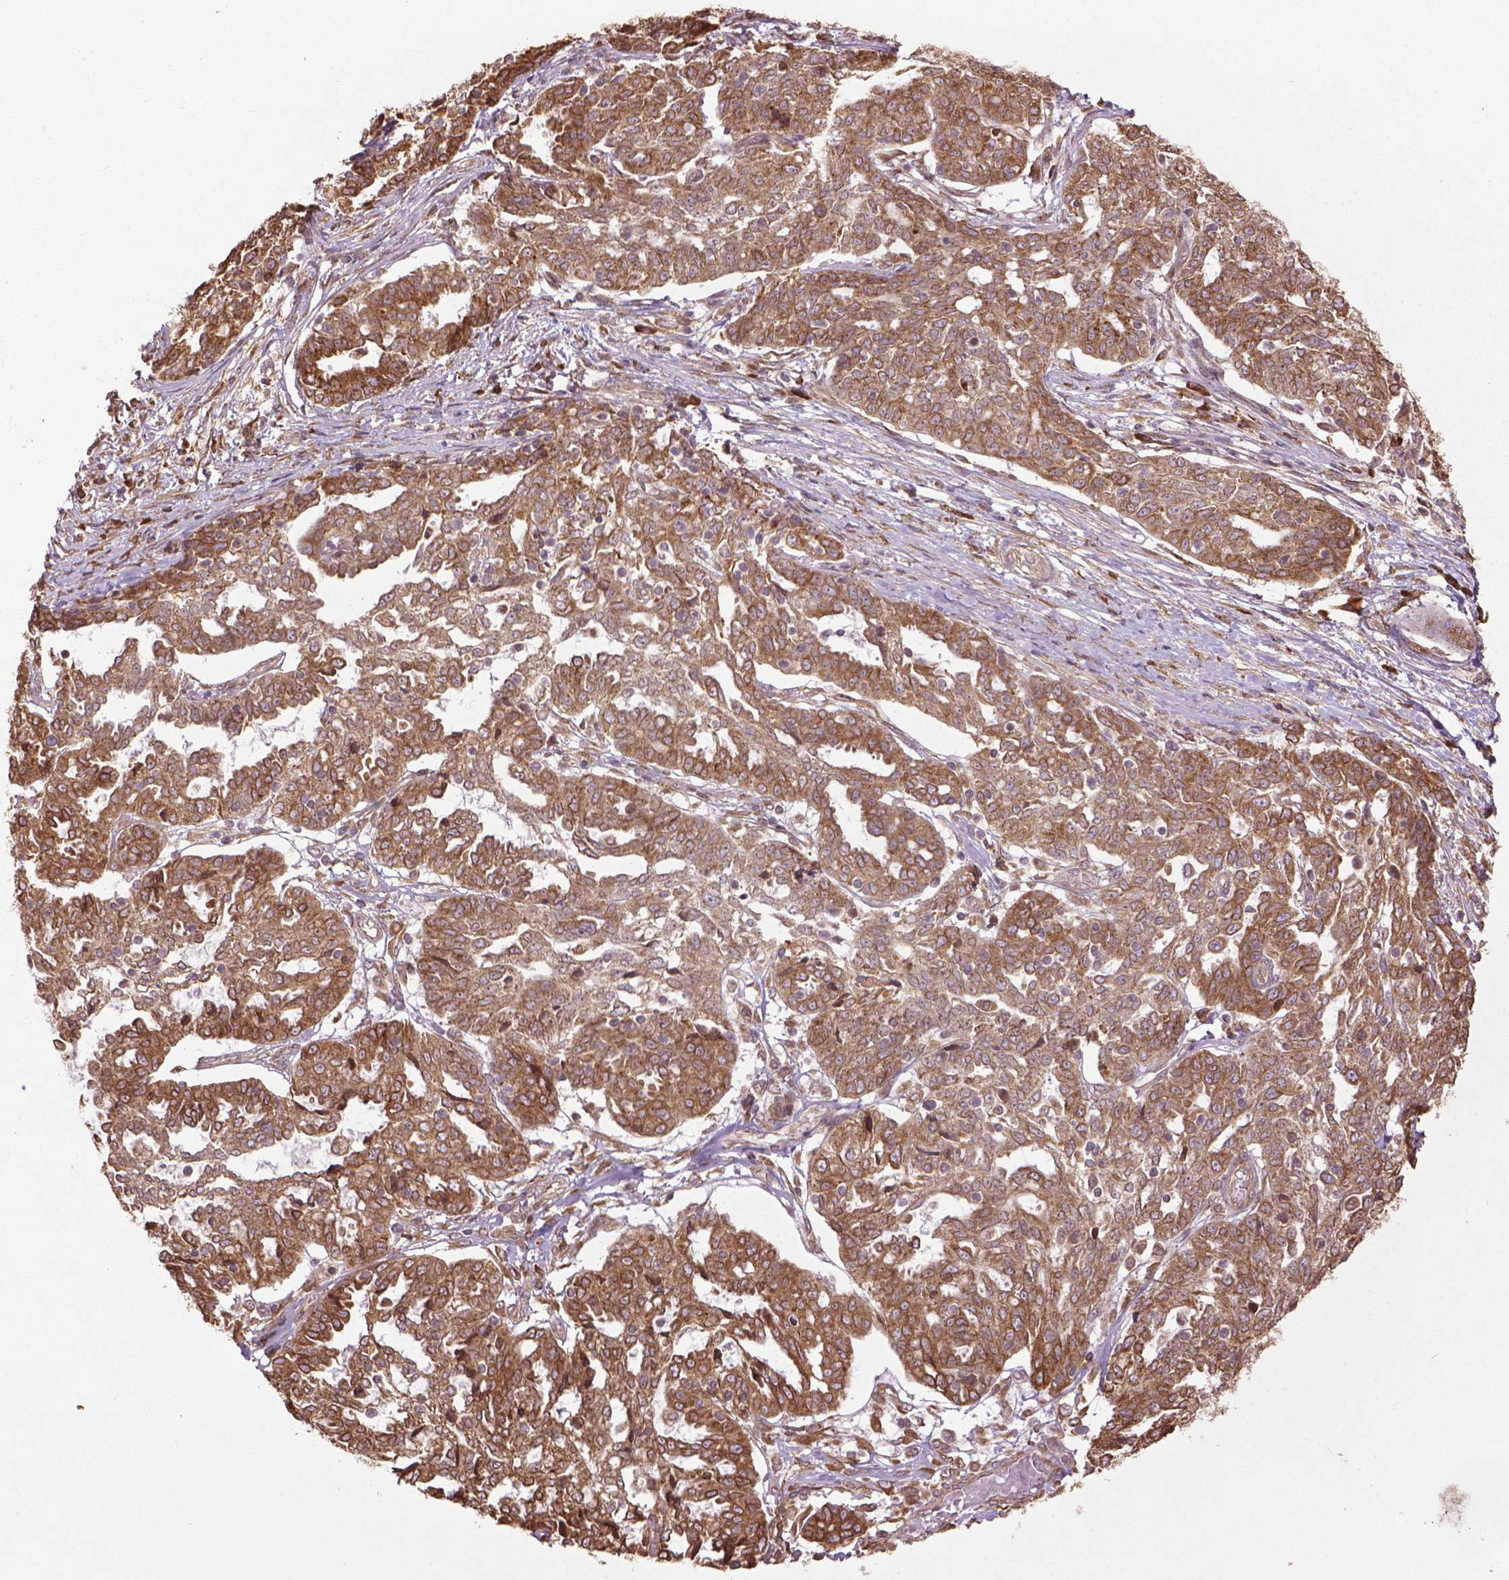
{"staining": {"intensity": "moderate", "quantity": ">75%", "location": "cytoplasmic/membranous"}, "tissue": "ovarian cancer", "cell_type": "Tumor cells", "image_type": "cancer", "snomed": [{"axis": "morphology", "description": "Cystadenocarcinoma, serous, NOS"}, {"axis": "topography", "description": "Ovary"}], "caption": "Immunohistochemistry (IHC) staining of ovarian cancer (serous cystadenocarcinoma), which displays medium levels of moderate cytoplasmic/membranous staining in about >75% of tumor cells indicating moderate cytoplasmic/membranous protein positivity. The staining was performed using DAB (3,3'-diaminobenzidine) (brown) for protein detection and nuclei were counterstained in hematoxylin (blue).", "gene": "GAS1", "patient": {"sex": "female", "age": 67}}